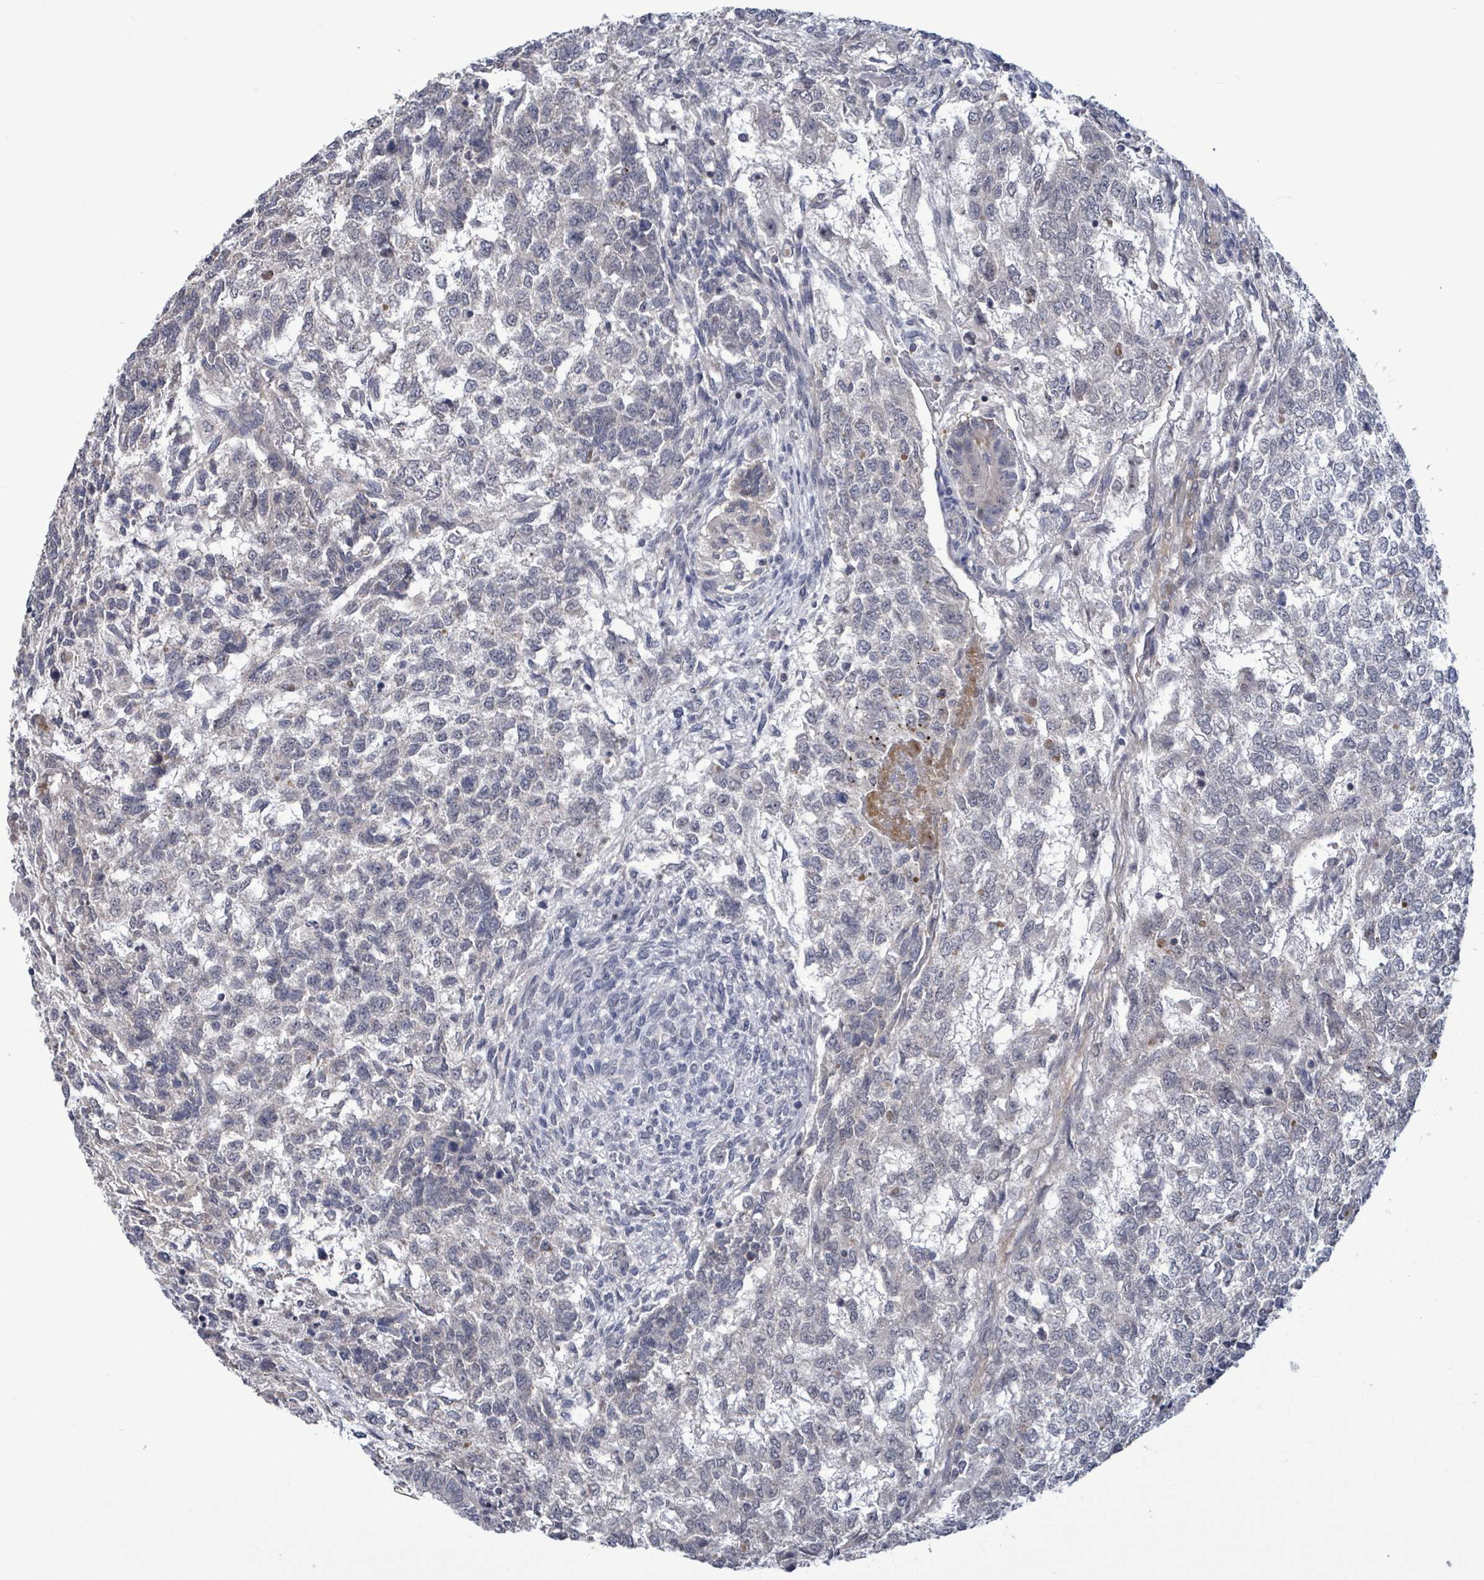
{"staining": {"intensity": "negative", "quantity": "none", "location": "none"}, "tissue": "testis cancer", "cell_type": "Tumor cells", "image_type": "cancer", "snomed": [{"axis": "morphology", "description": "Carcinoma, Embryonal, NOS"}, {"axis": "topography", "description": "Testis"}], "caption": "The micrograph displays no staining of tumor cells in testis cancer (embryonal carcinoma). (Immunohistochemistry (ihc), brightfield microscopy, high magnification).", "gene": "AMMECR1", "patient": {"sex": "male", "age": 23}}